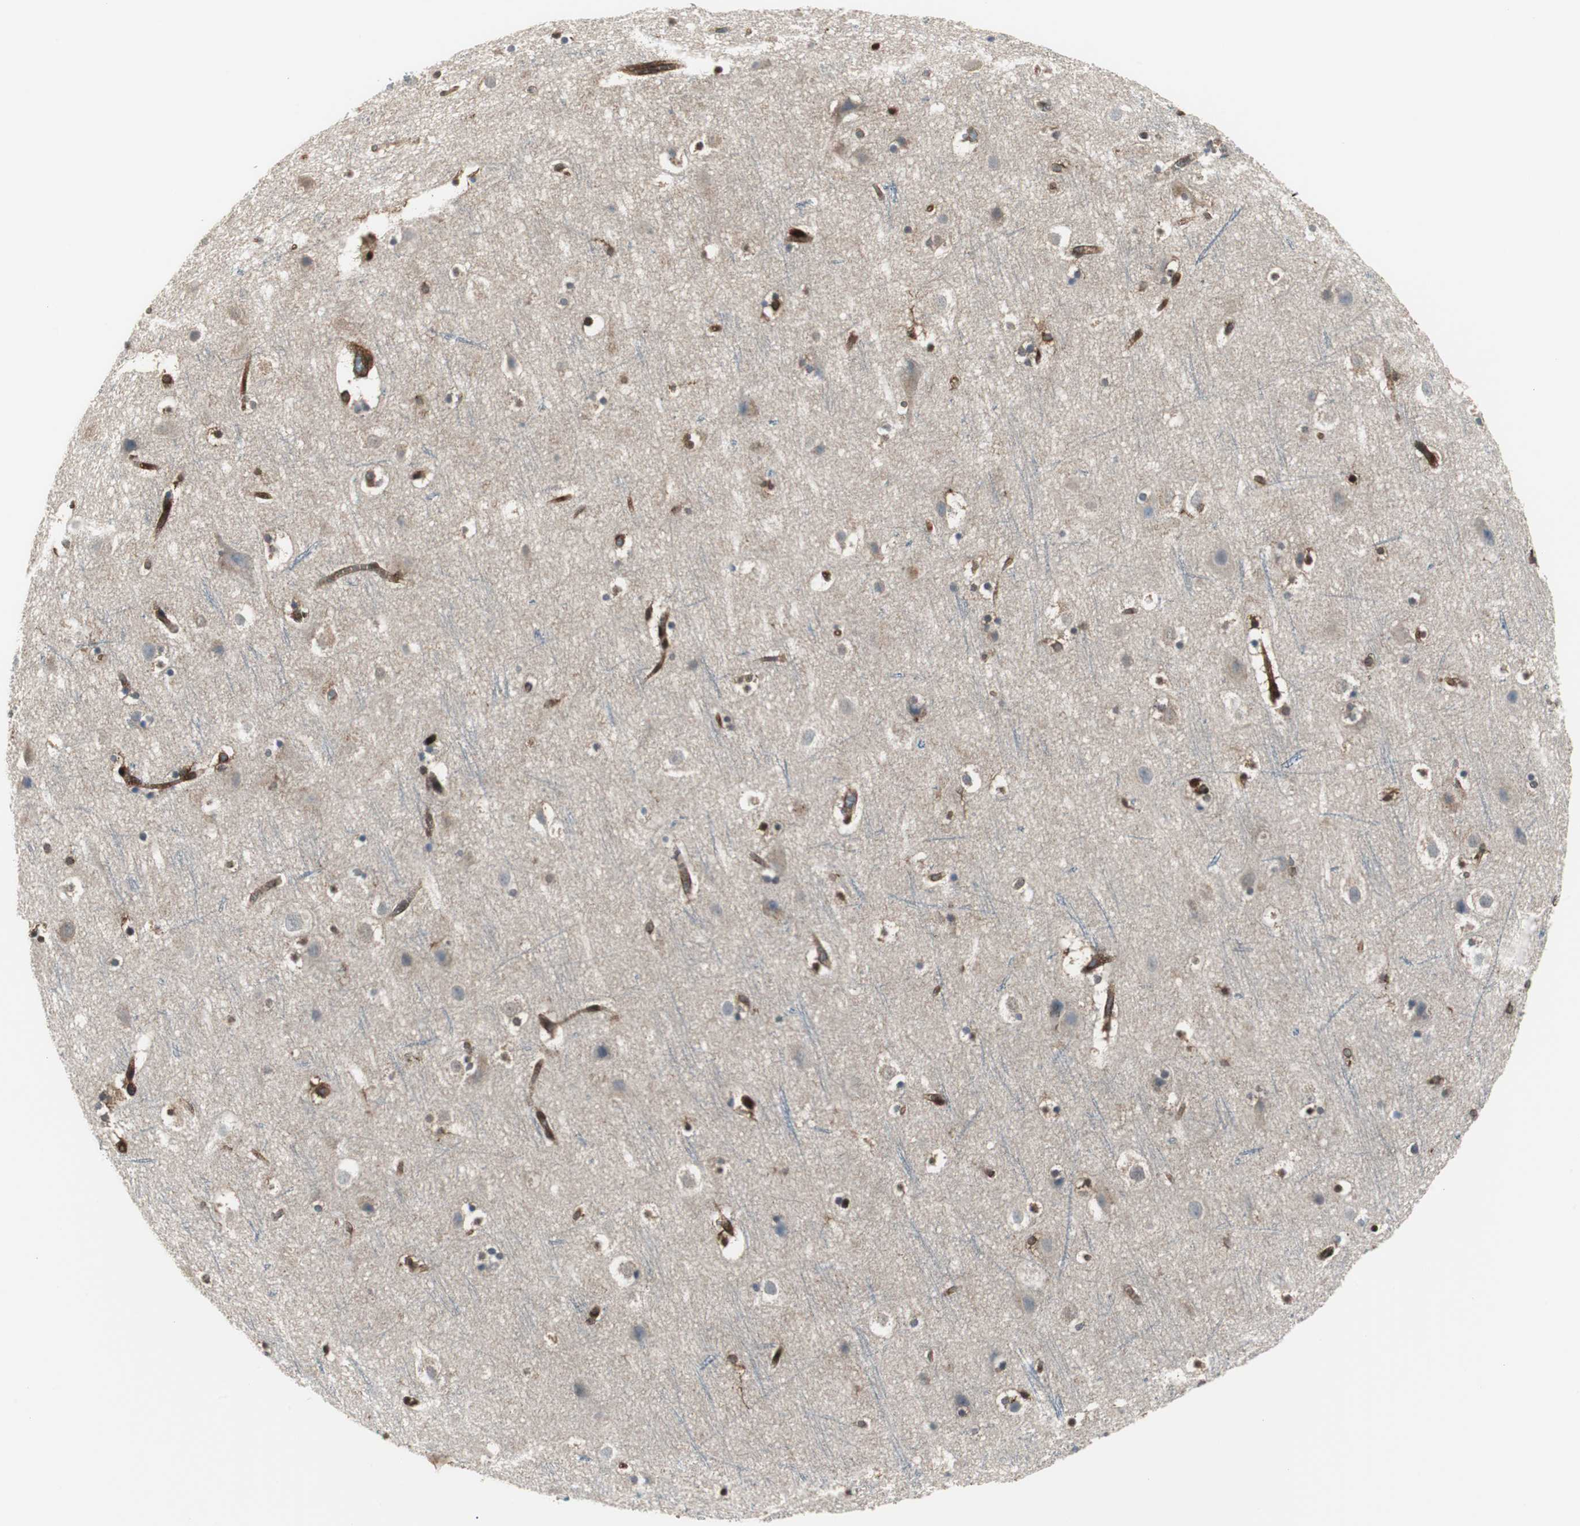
{"staining": {"intensity": "moderate", "quantity": ">75%", "location": "cytoplasmic/membranous"}, "tissue": "cerebral cortex", "cell_type": "Endothelial cells", "image_type": "normal", "snomed": [{"axis": "morphology", "description": "Normal tissue, NOS"}, {"axis": "topography", "description": "Cerebral cortex"}], "caption": "Immunohistochemistry of benign cerebral cortex exhibits medium levels of moderate cytoplasmic/membranous expression in approximately >75% of endothelial cells.", "gene": "RELA", "patient": {"sex": "male", "age": 45}}